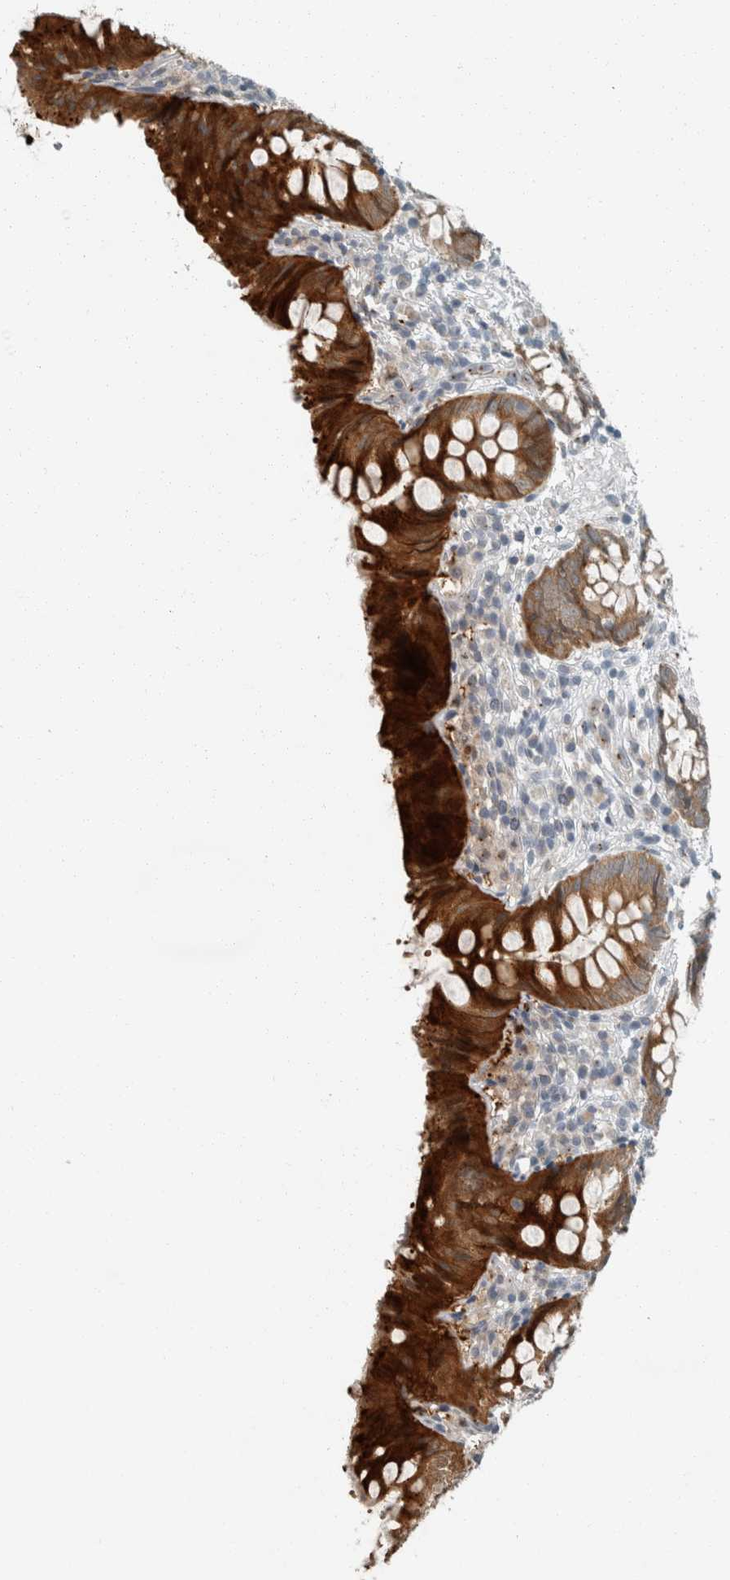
{"staining": {"intensity": "strong", "quantity": "25%-75%", "location": "cytoplasmic/membranous"}, "tissue": "appendix", "cell_type": "Glandular cells", "image_type": "normal", "snomed": [{"axis": "morphology", "description": "Normal tissue, NOS"}, {"axis": "topography", "description": "Appendix"}], "caption": "Protein staining of unremarkable appendix reveals strong cytoplasmic/membranous staining in approximately 25%-75% of glandular cells. The staining is performed using DAB (3,3'-diaminobenzidine) brown chromogen to label protein expression. The nuclei are counter-stained blue using hematoxylin.", "gene": "KIF1C", "patient": {"sex": "male", "age": 8}}